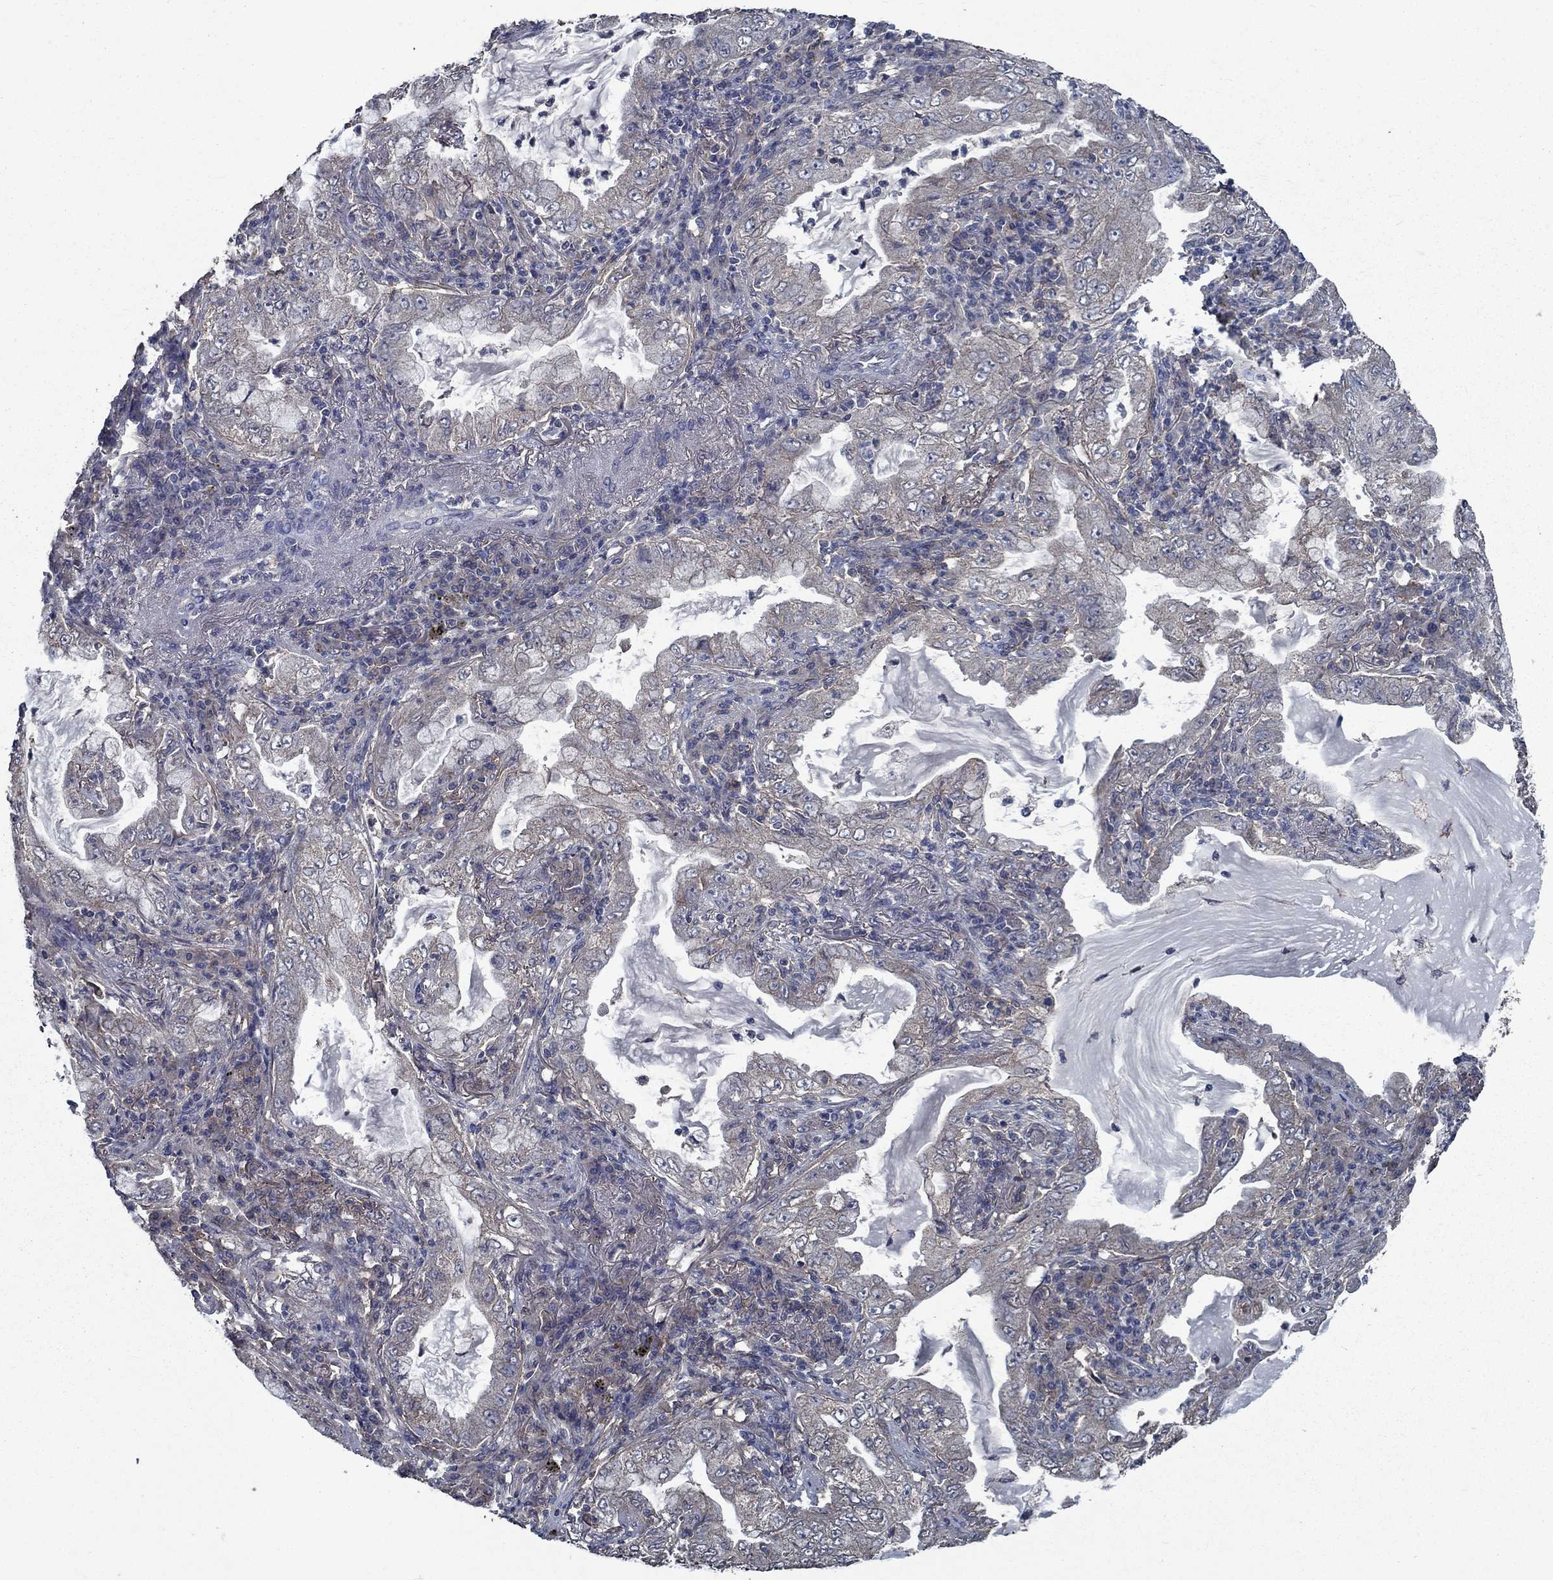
{"staining": {"intensity": "weak", "quantity": "<25%", "location": "cytoplasmic/membranous"}, "tissue": "lung cancer", "cell_type": "Tumor cells", "image_type": "cancer", "snomed": [{"axis": "morphology", "description": "Adenocarcinoma, NOS"}, {"axis": "topography", "description": "Lung"}], "caption": "Immunohistochemistry of human adenocarcinoma (lung) demonstrates no staining in tumor cells.", "gene": "SLC44A1", "patient": {"sex": "female", "age": 73}}